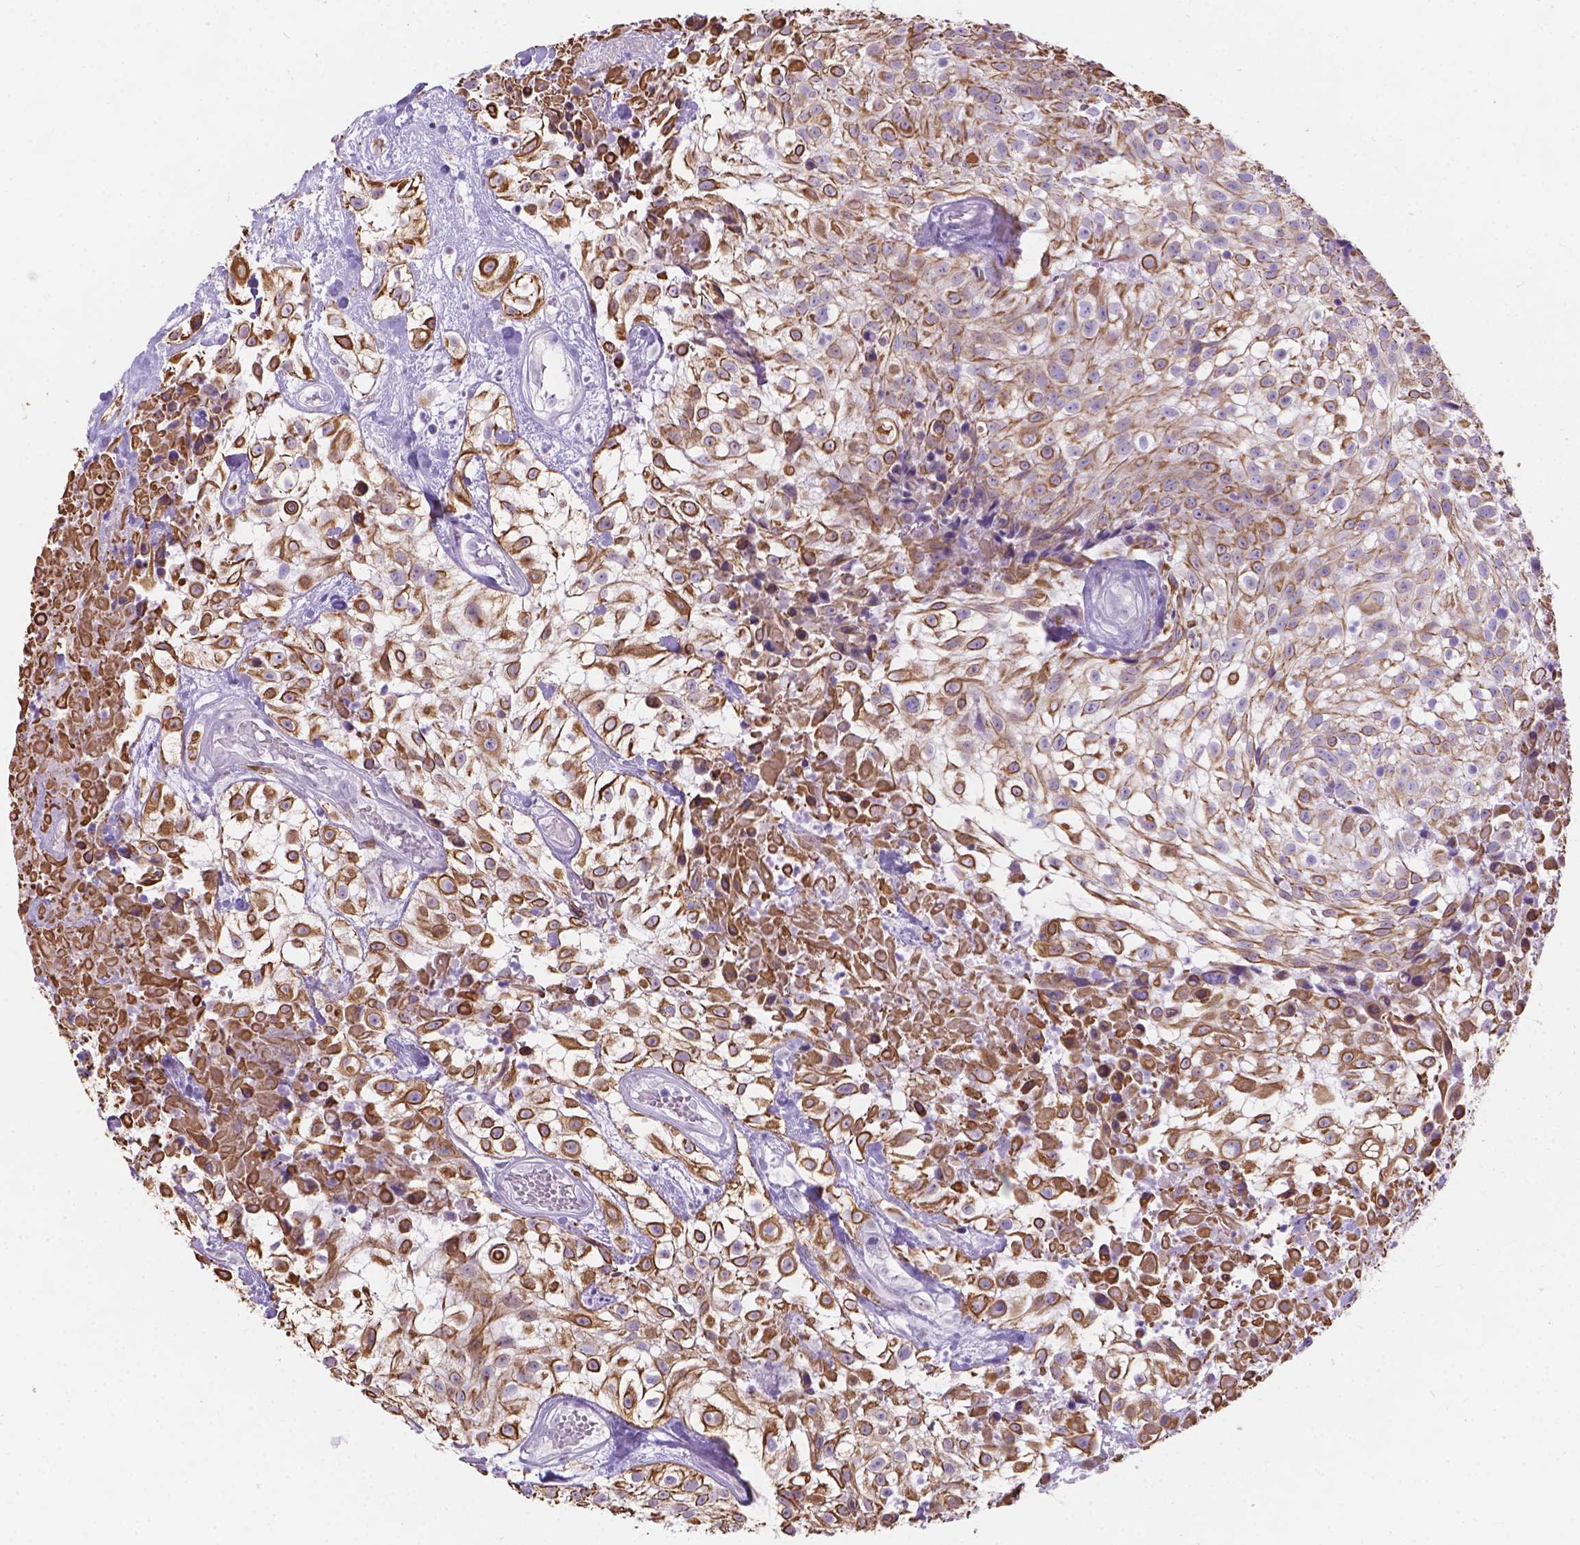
{"staining": {"intensity": "strong", "quantity": ">75%", "location": "cytoplasmic/membranous"}, "tissue": "urothelial cancer", "cell_type": "Tumor cells", "image_type": "cancer", "snomed": [{"axis": "morphology", "description": "Urothelial carcinoma, High grade"}, {"axis": "topography", "description": "Urinary bladder"}], "caption": "DAB (3,3'-diaminobenzidine) immunohistochemical staining of human urothelial cancer reveals strong cytoplasmic/membranous protein positivity in about >75% of tumor cells.", "gene": "DMWD", "patient": {"sex": "male", "age": 56}}